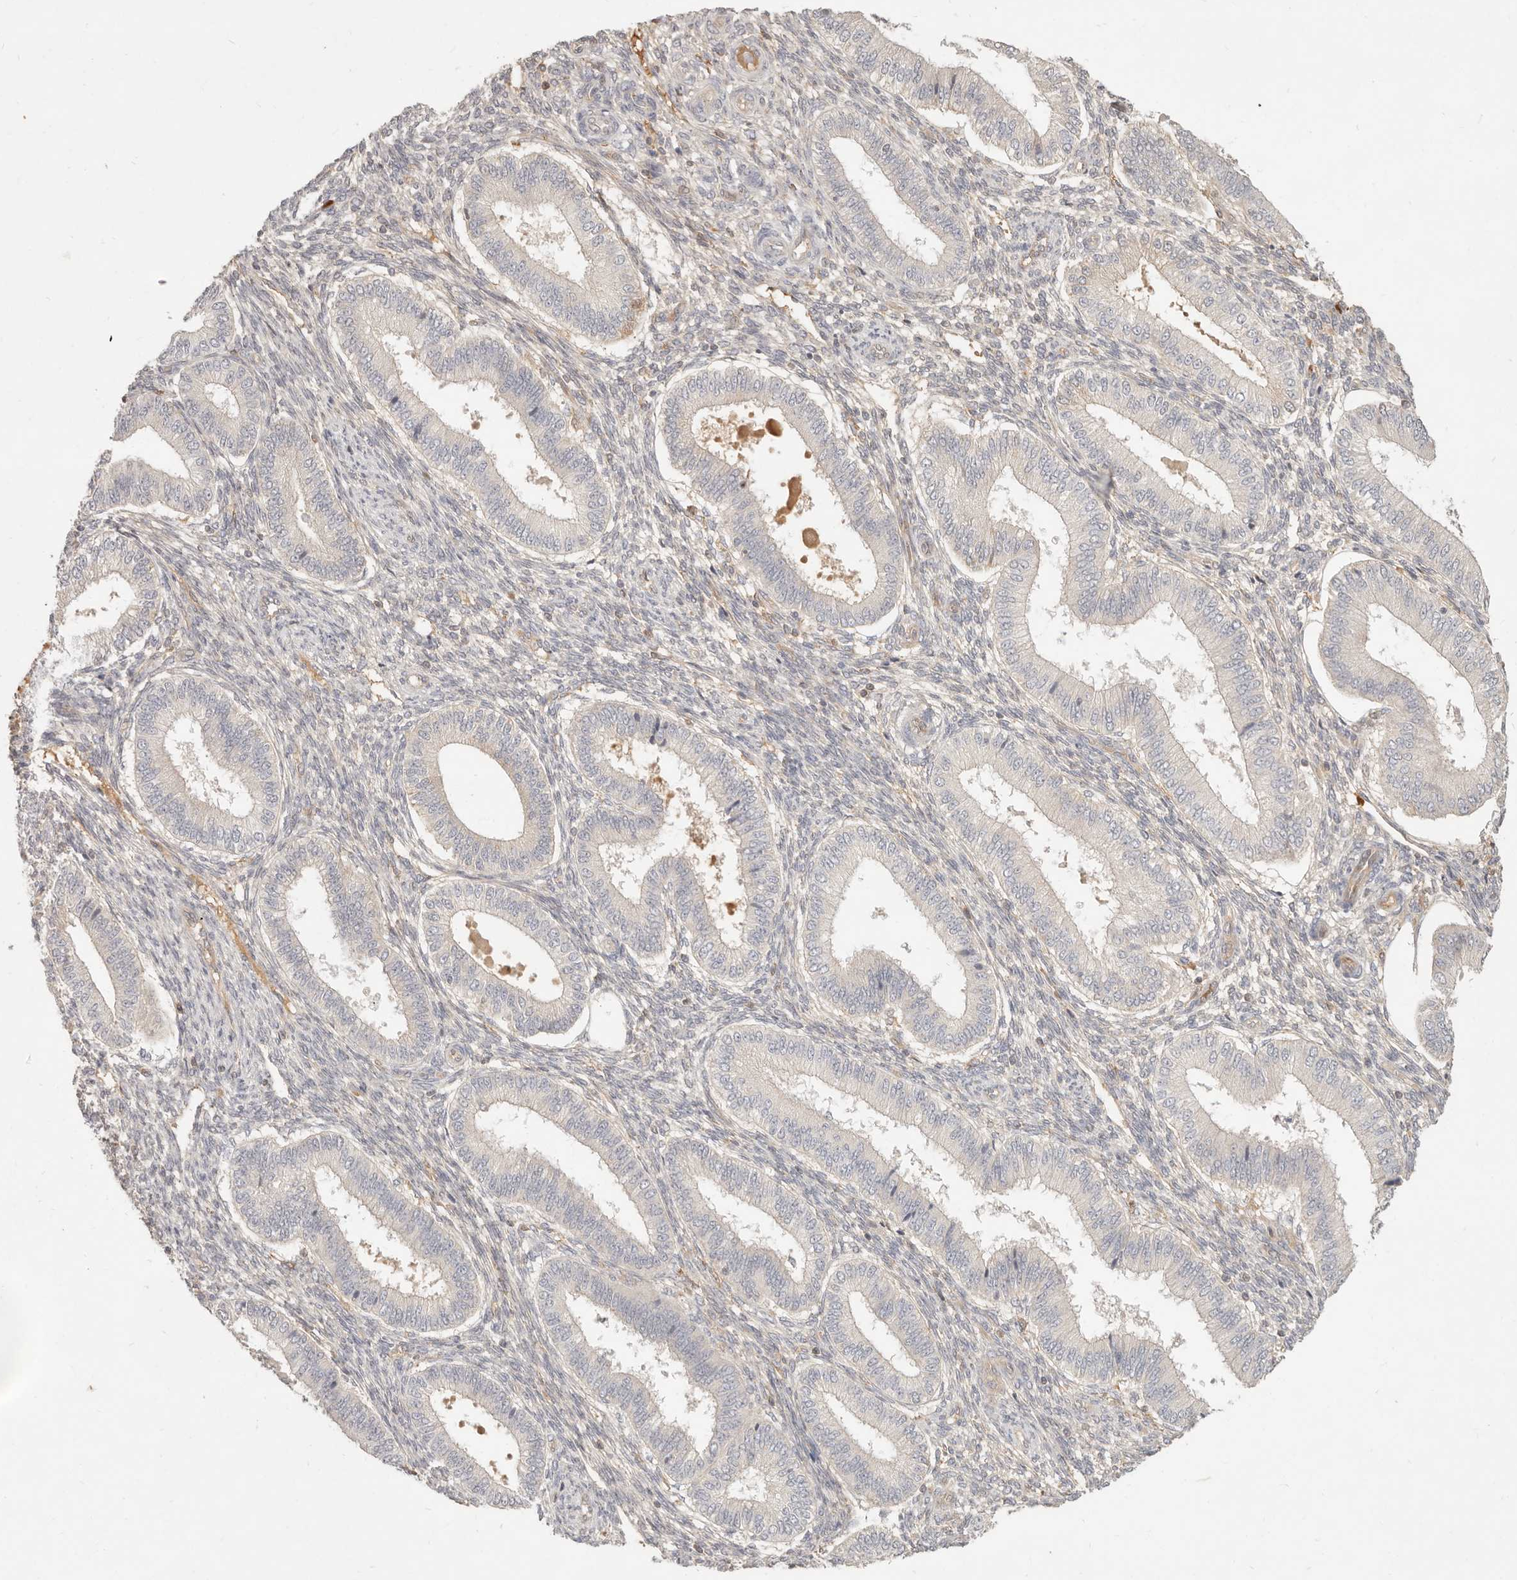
{"staining": {"intensity": "negative", "quantity": "none", "location": "none"}, "tissue": "endometrium", "cell_type": "Cells in endometrial stroma", "image_type": "normal", "snomed": [{"axis": "morphology", "description": "Normal tissue, NOS"}, {"axis": "topography", "description": "Endometrium"}], "caption": "Human endometrium stained for a protein using immunohistochemistry shows no staining in cells in endometrial stroma.", "gene": "NECAP2", "patient": {"sex": "female", "age": 39}}